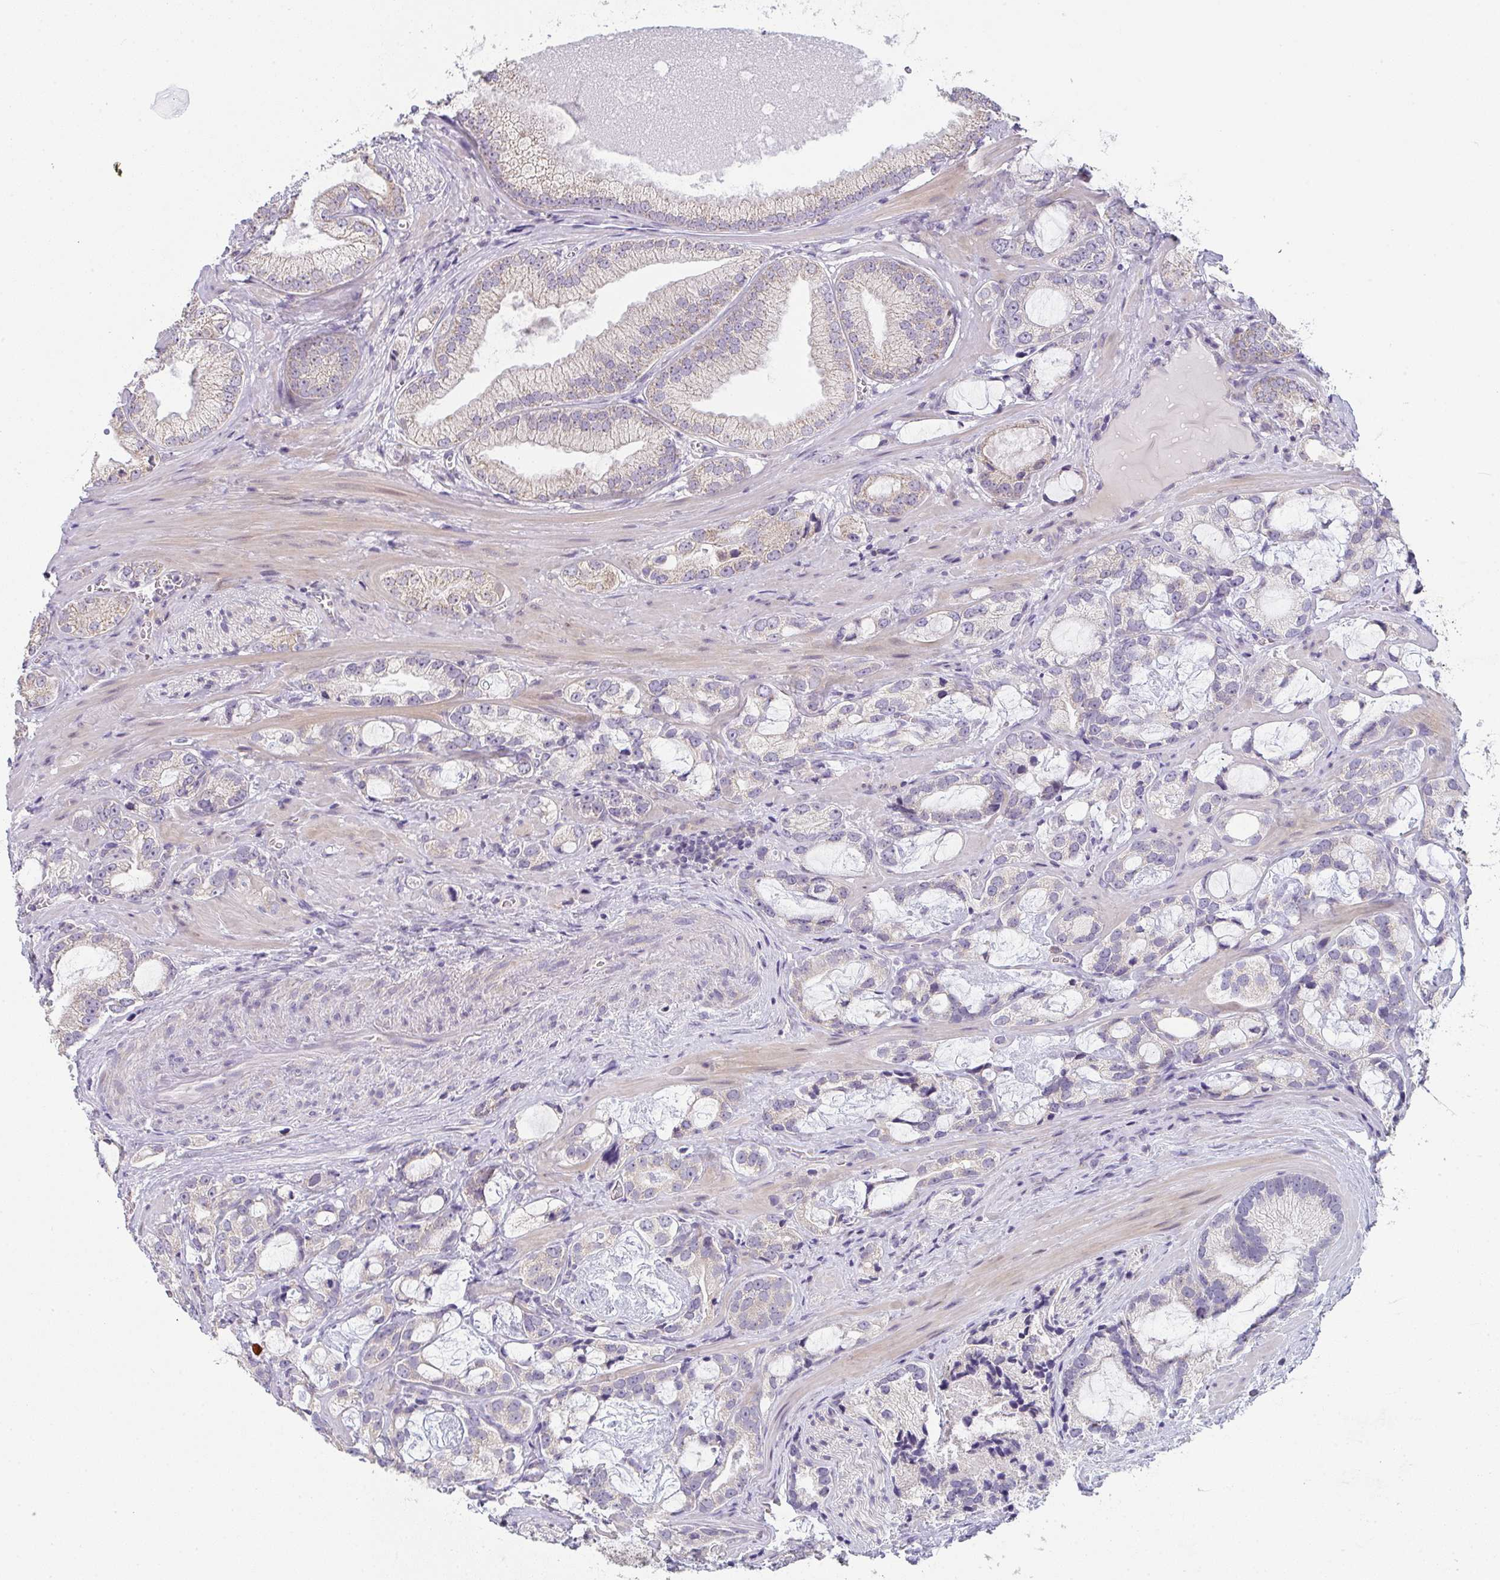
{"staining": {"intensity": "moderate", "quantity": "25%-75%", "location": "cytoplasmic/membranous"}, "tissue": "prostate cancer", "cell_type": "Tumor cells", "image_type": "cancer", "snomed": [{"axis": "morphology", "description": "Adenocarcinoma, Medium grade"}, {"axis": "topography", "description": "Prostate"}], "caption": "Immunohistochemical staining of human prostate adenocarcinoma (medium-grade) shows medium levels of moderate cytoplasmic/membranous protein positivity in about 25%-75% of tumor cells.", "gene": "CACNA1S", "patient": {"sex": "male", "age": 57}}